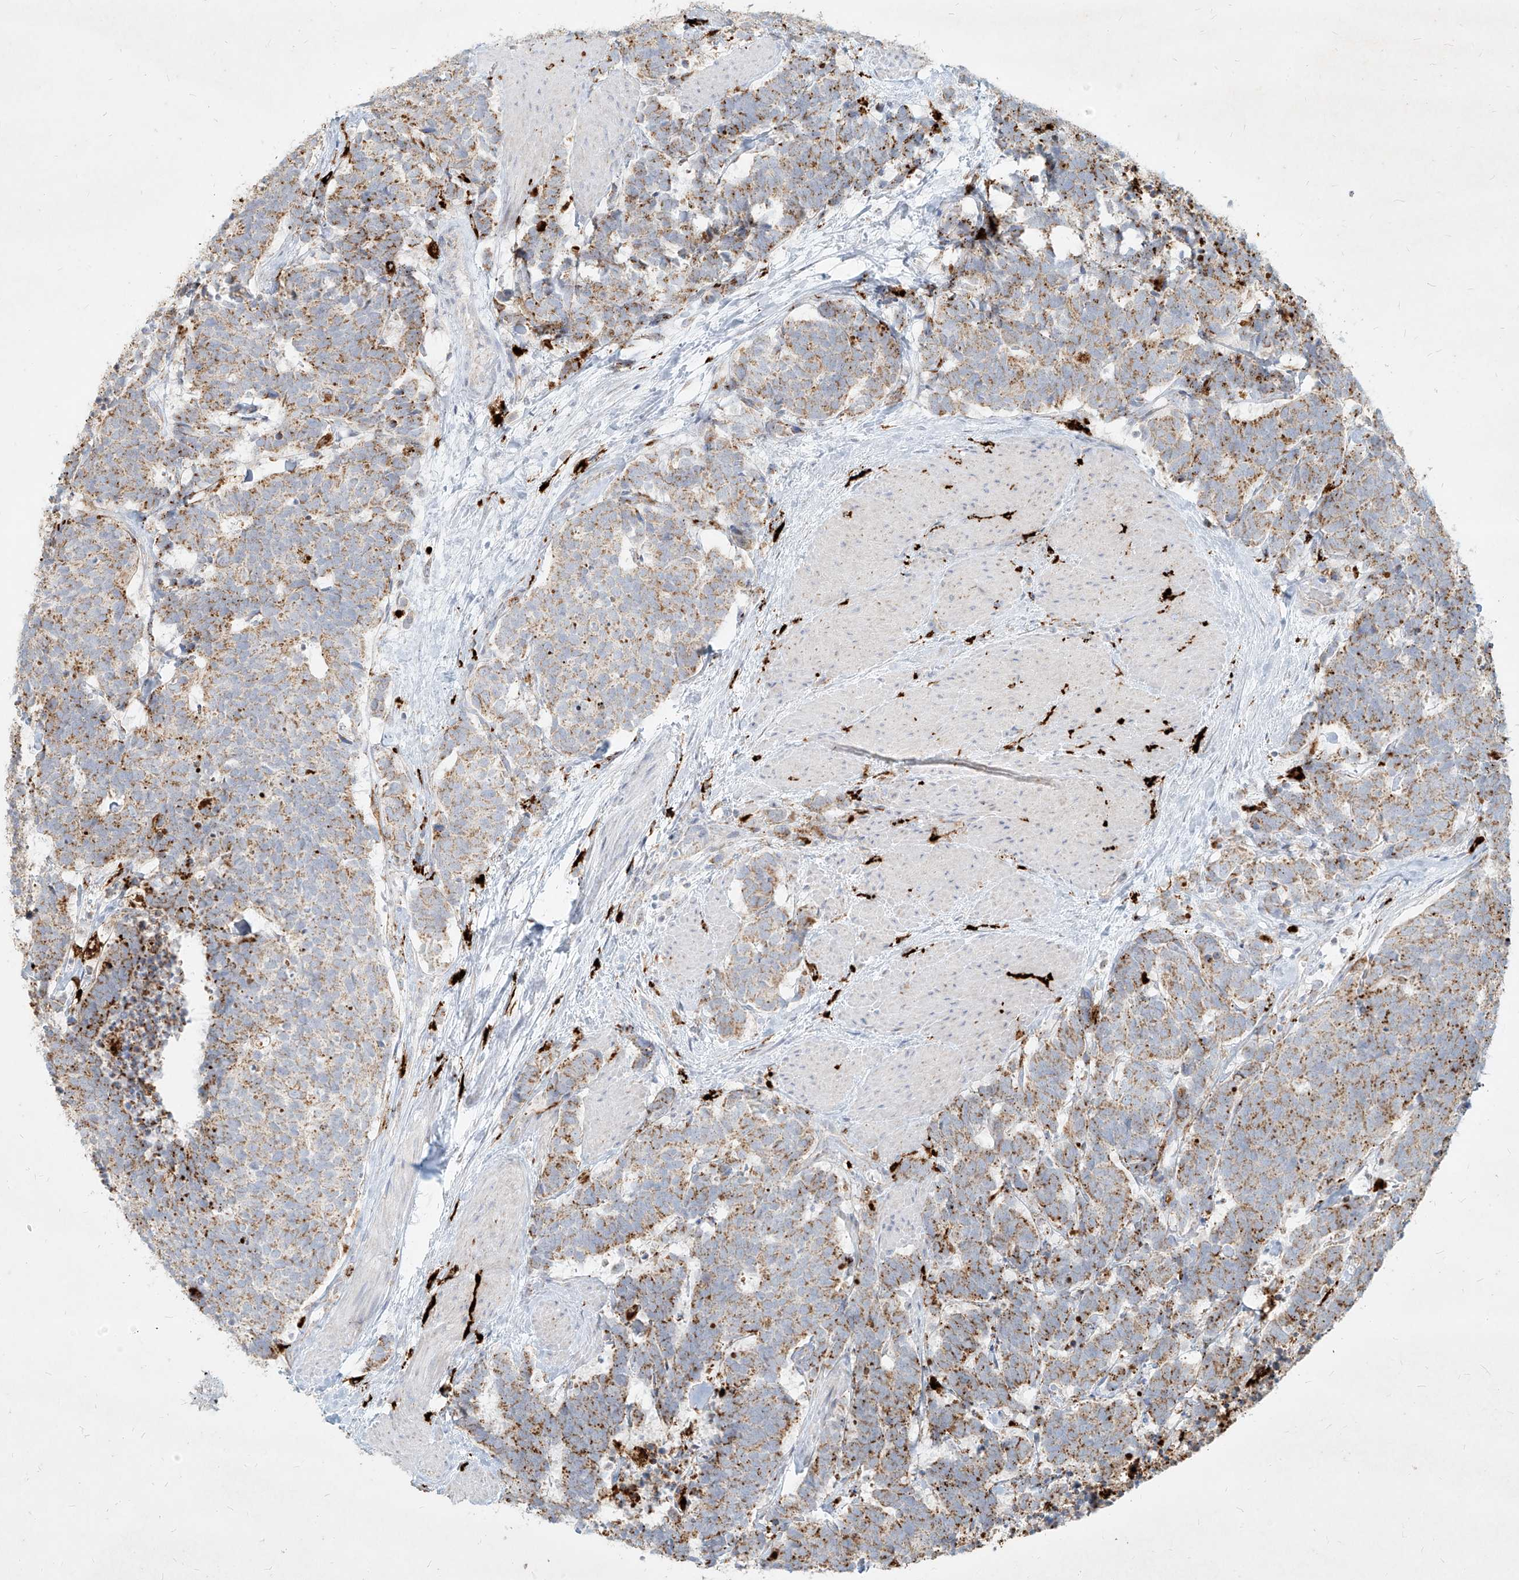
{"staining": {"intensity": "moderate", "quantity": "25%-75%", "location": "cytoplasmic/membranous"}, "tissue": "carcinoid", "cell_type": "Tumor cells", "image_type": "cancer", "snomed": [{"axis": "morphology", "description": "Carcinoma, NOS"}, {"axis": "morphology", "description": "Carcinoid, malignant, NOS"}, {"axis": "topography", "description": "Urinary bladder"}], "caption": "An IHC photomicrograph of tumor tissue is shown. Protein staining in brown labels moderate cytoplasmic/membranous positivity in carcinoma within tumor cells. Nuclei are stained in blue.", "gene": "MTX2", "patient": {"sex": "male", "age": 57}}